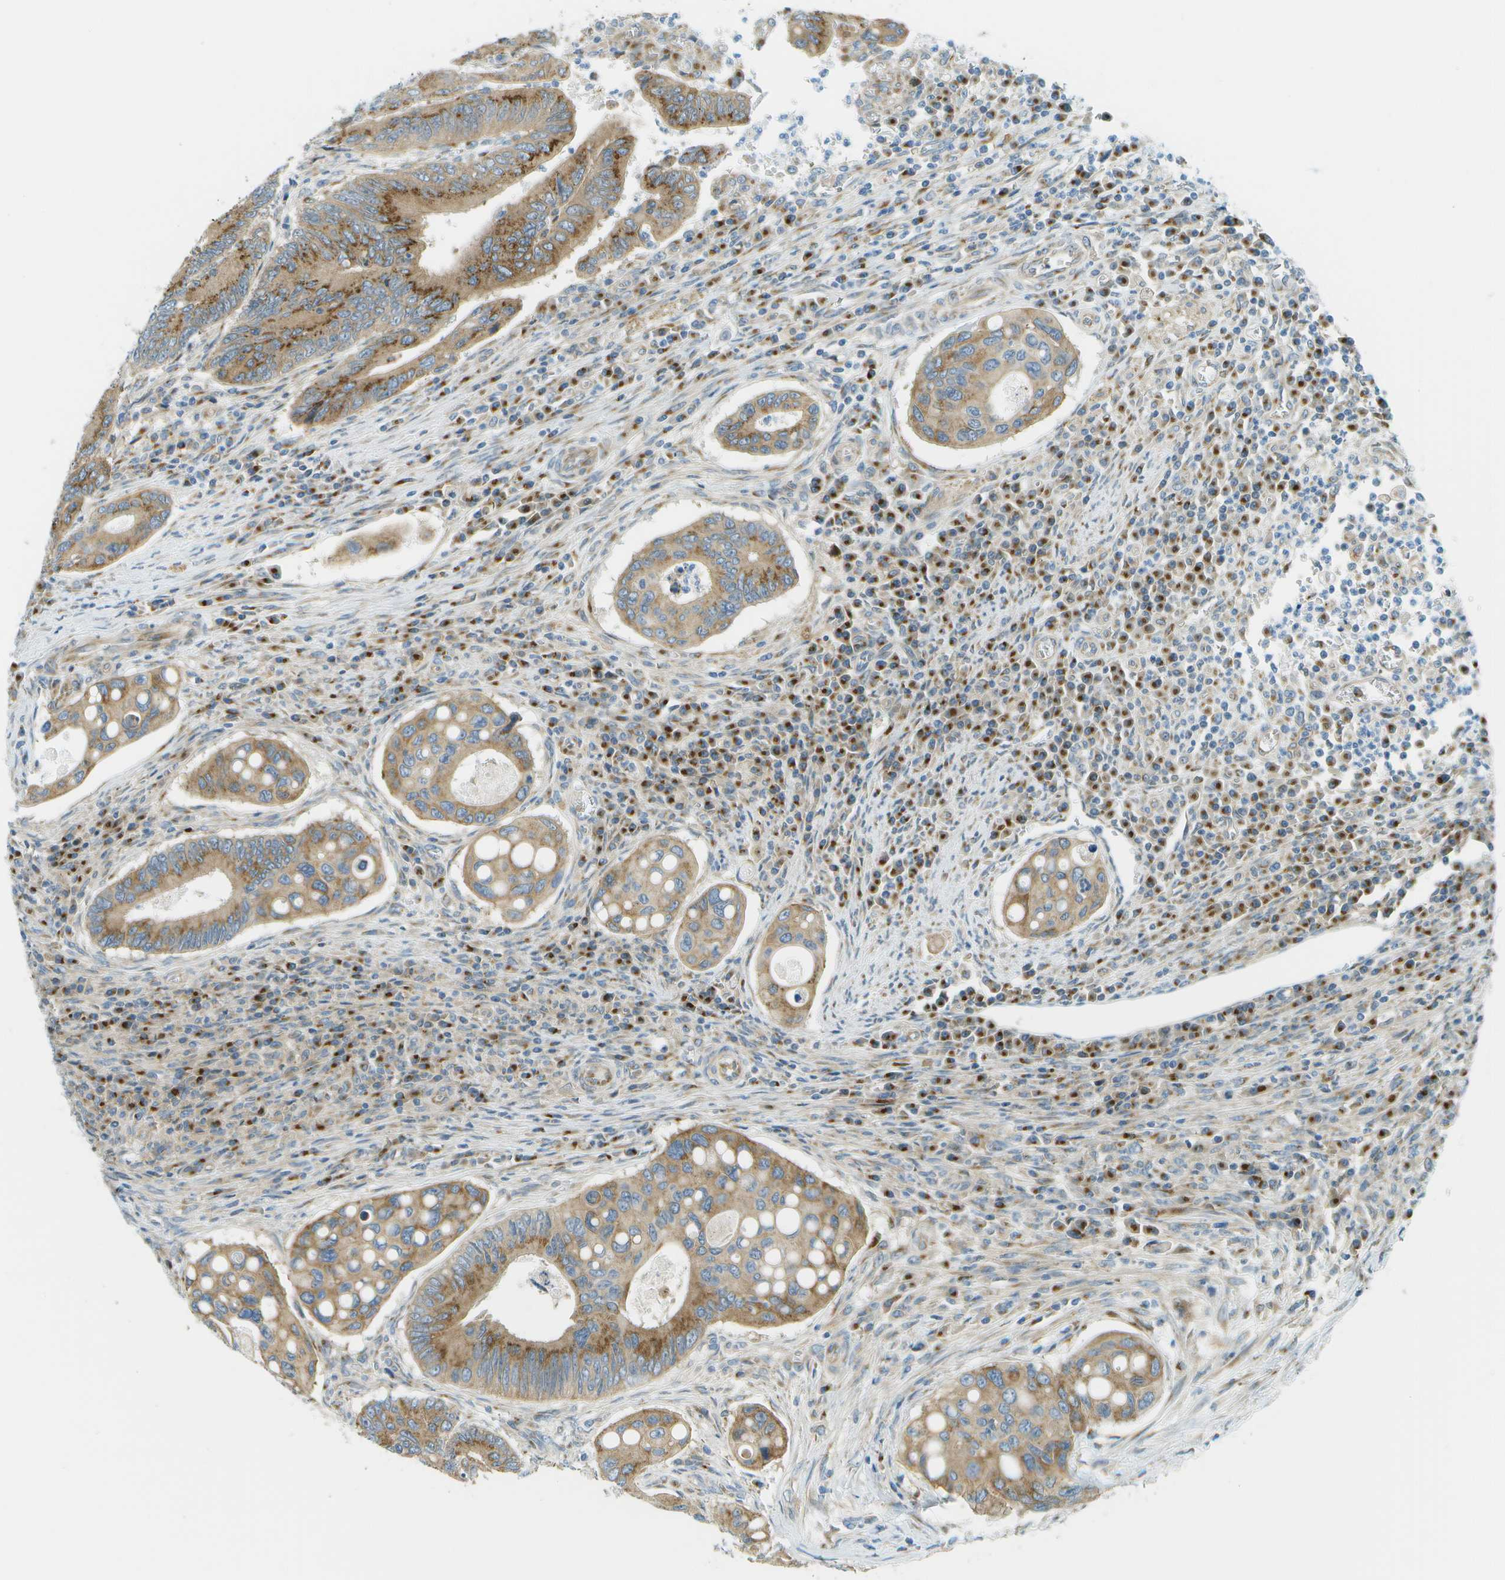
{"staining": {"intensity": "moderate", "quantity": ">75%", "location": "cytoplasmic/membranous"}, "tissue": "colorectal cancer", "cell_type": "Tumor cells", "image_type": "cancer", "snomed": [{"axis": "morphology", "description": "Inflammation, NOS"}, {"axis": "morphology", "description": "Adenocarcinoma, NOS"}, {"axis": "topography", "description": "Colon"}], "caption": "The immunohistochemical stain shows moderate cytoplasmic/membranous positivity in tumor cells of adenocarcinoma (colorectal) tissue. The protein of interest is stained brown, and the nuclei are stained in blue (DAB IHC with brightfield microscopy, high magnification).", "gene": "ACBD3", "patient": {"sex": "male", "age": 72}}